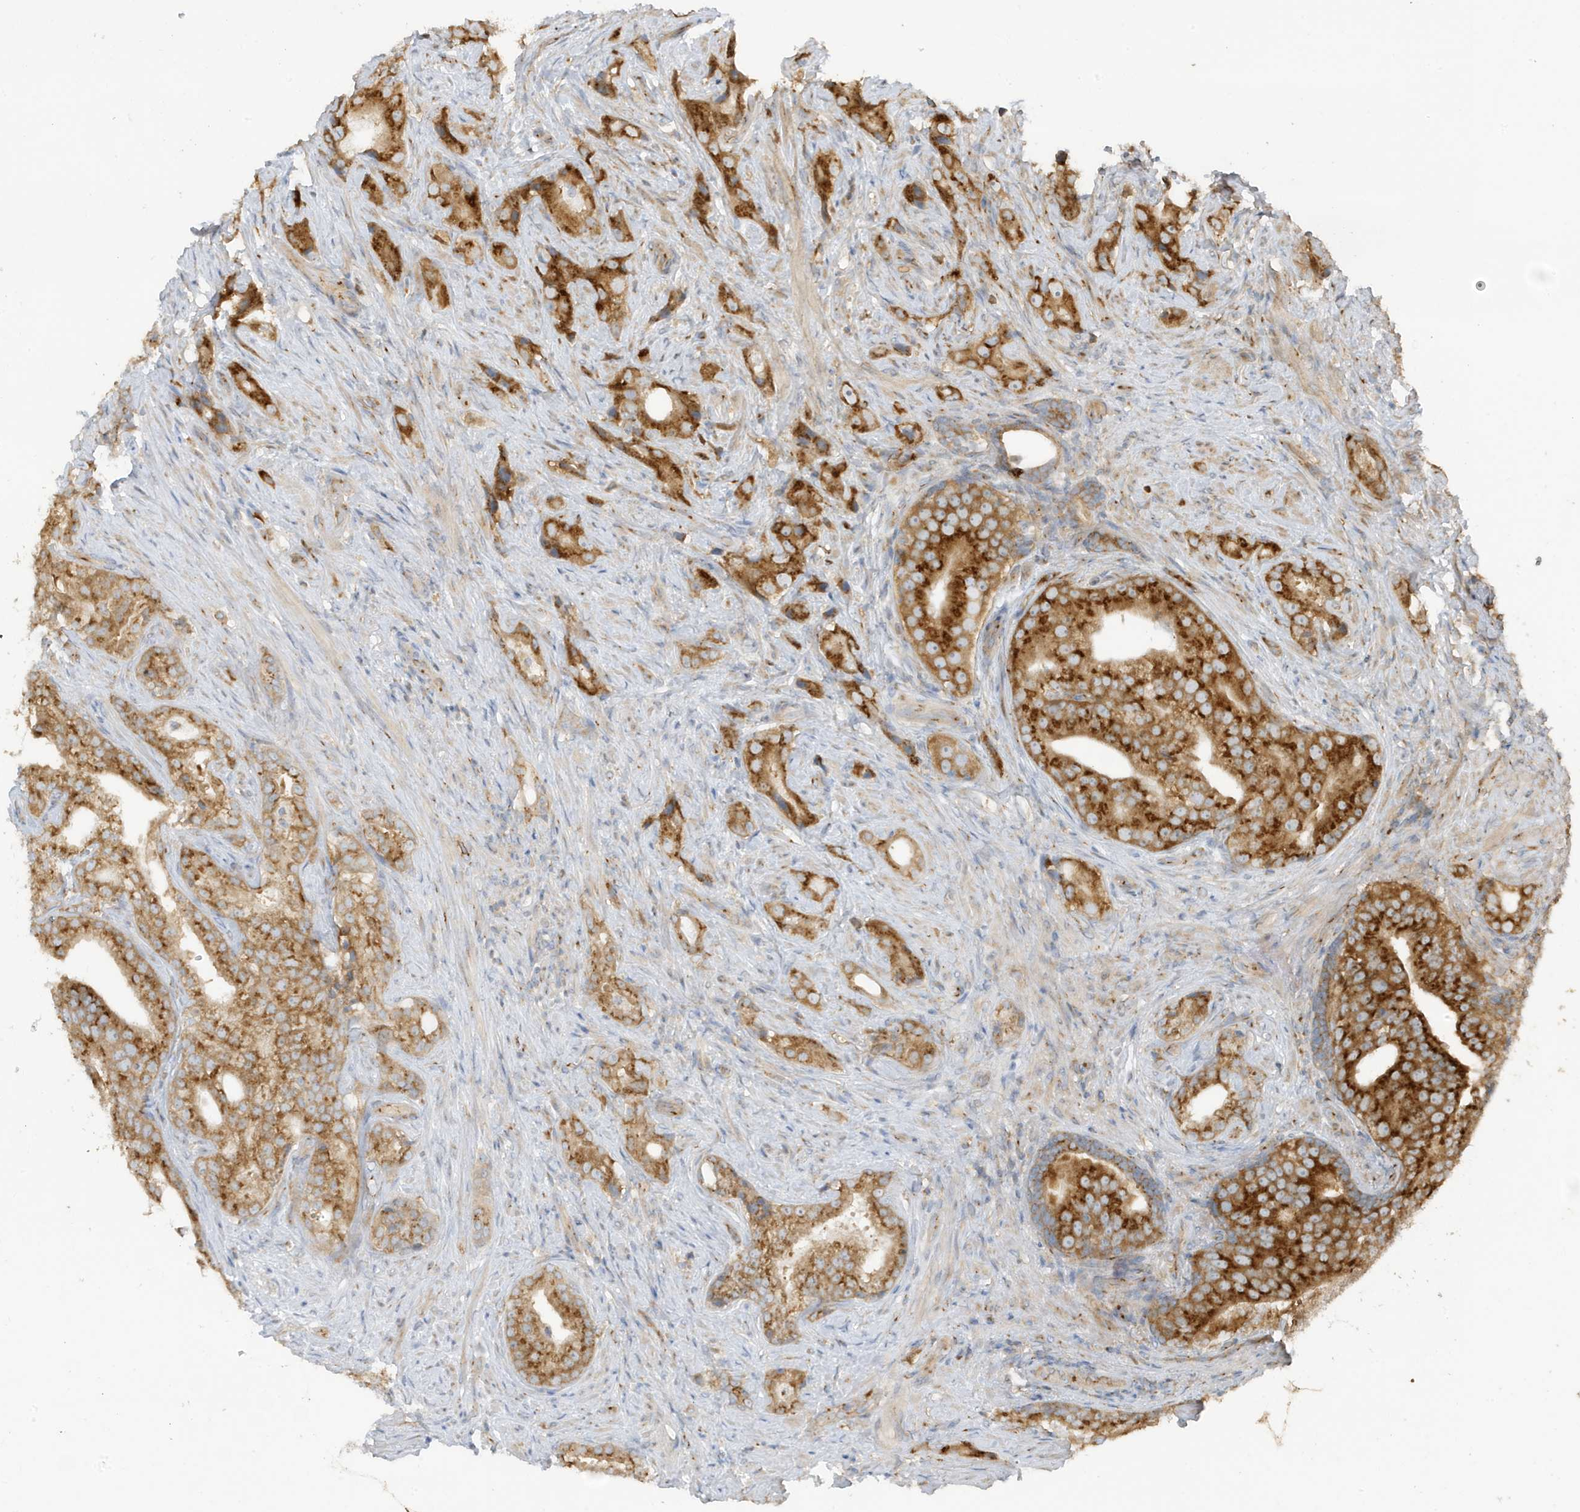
{"staining": {"intensity": "strong", "quantity": ">75%", "location": "cytoplasmic/membranous"}, "tissue": "prostate cancer", "cell_type": "Tumor cells", "image_type": "cancer", "snomed": [{"axis": "morphology", "description": "Adenocarcinoma, Low grade"}, {"axis": "topography", "description": "Prostate"}], "caption": "Immunohistochemistry (IHC) of human prostate cancer (low-grade adenocarcinoma) reveals high levels of strong cytoplasmic/membranous staining in about >75% of tumor cells. (DAB IHC, brown staining for protein, blue staining for nuclei).", "gene": "GOLGA4", "patient": {"sex": "male", "age": 71}}